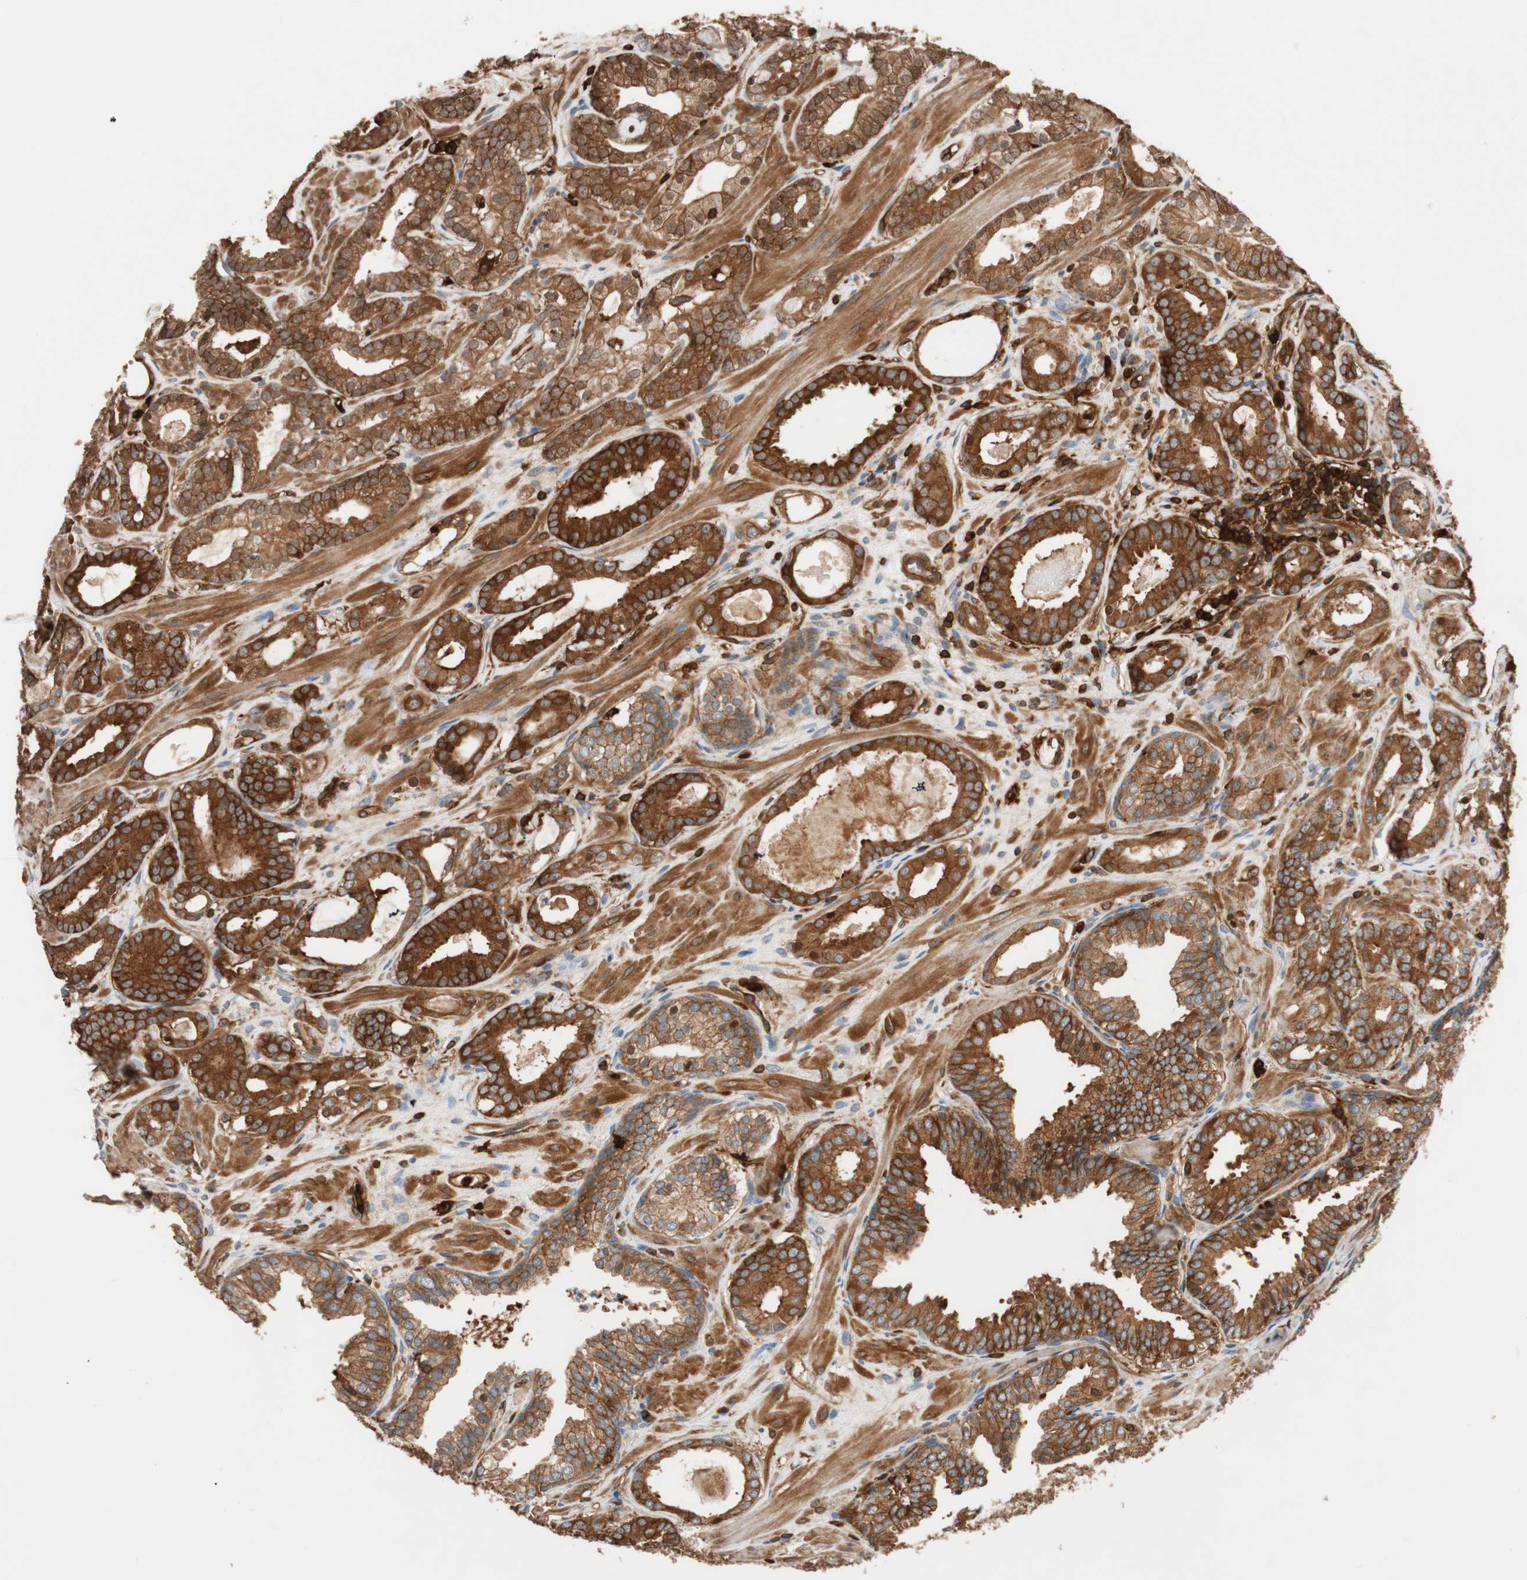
{"staining": {"intensity": "strong", "quantity": ">75%", "location": "cytoplasmic/membranous"}, "tissue": "prostate cancer", "cell_type": "Tumor cells", "image_type": "cancer", "snomed": [{"axis": "morphology", "description": "Adenocarcinoma, Low grade"}, {"axis": "topography", "description": "Prostate"}], "caption": "Adenocarcinoma (low-grade) (prostate) was stained to show a protein in brown. There is high levels of strong cytoplasmic/membranous expression in about >75% of tumor cells.", "gene": "VASP", "patient": {"sex": "male", "age": 57}}